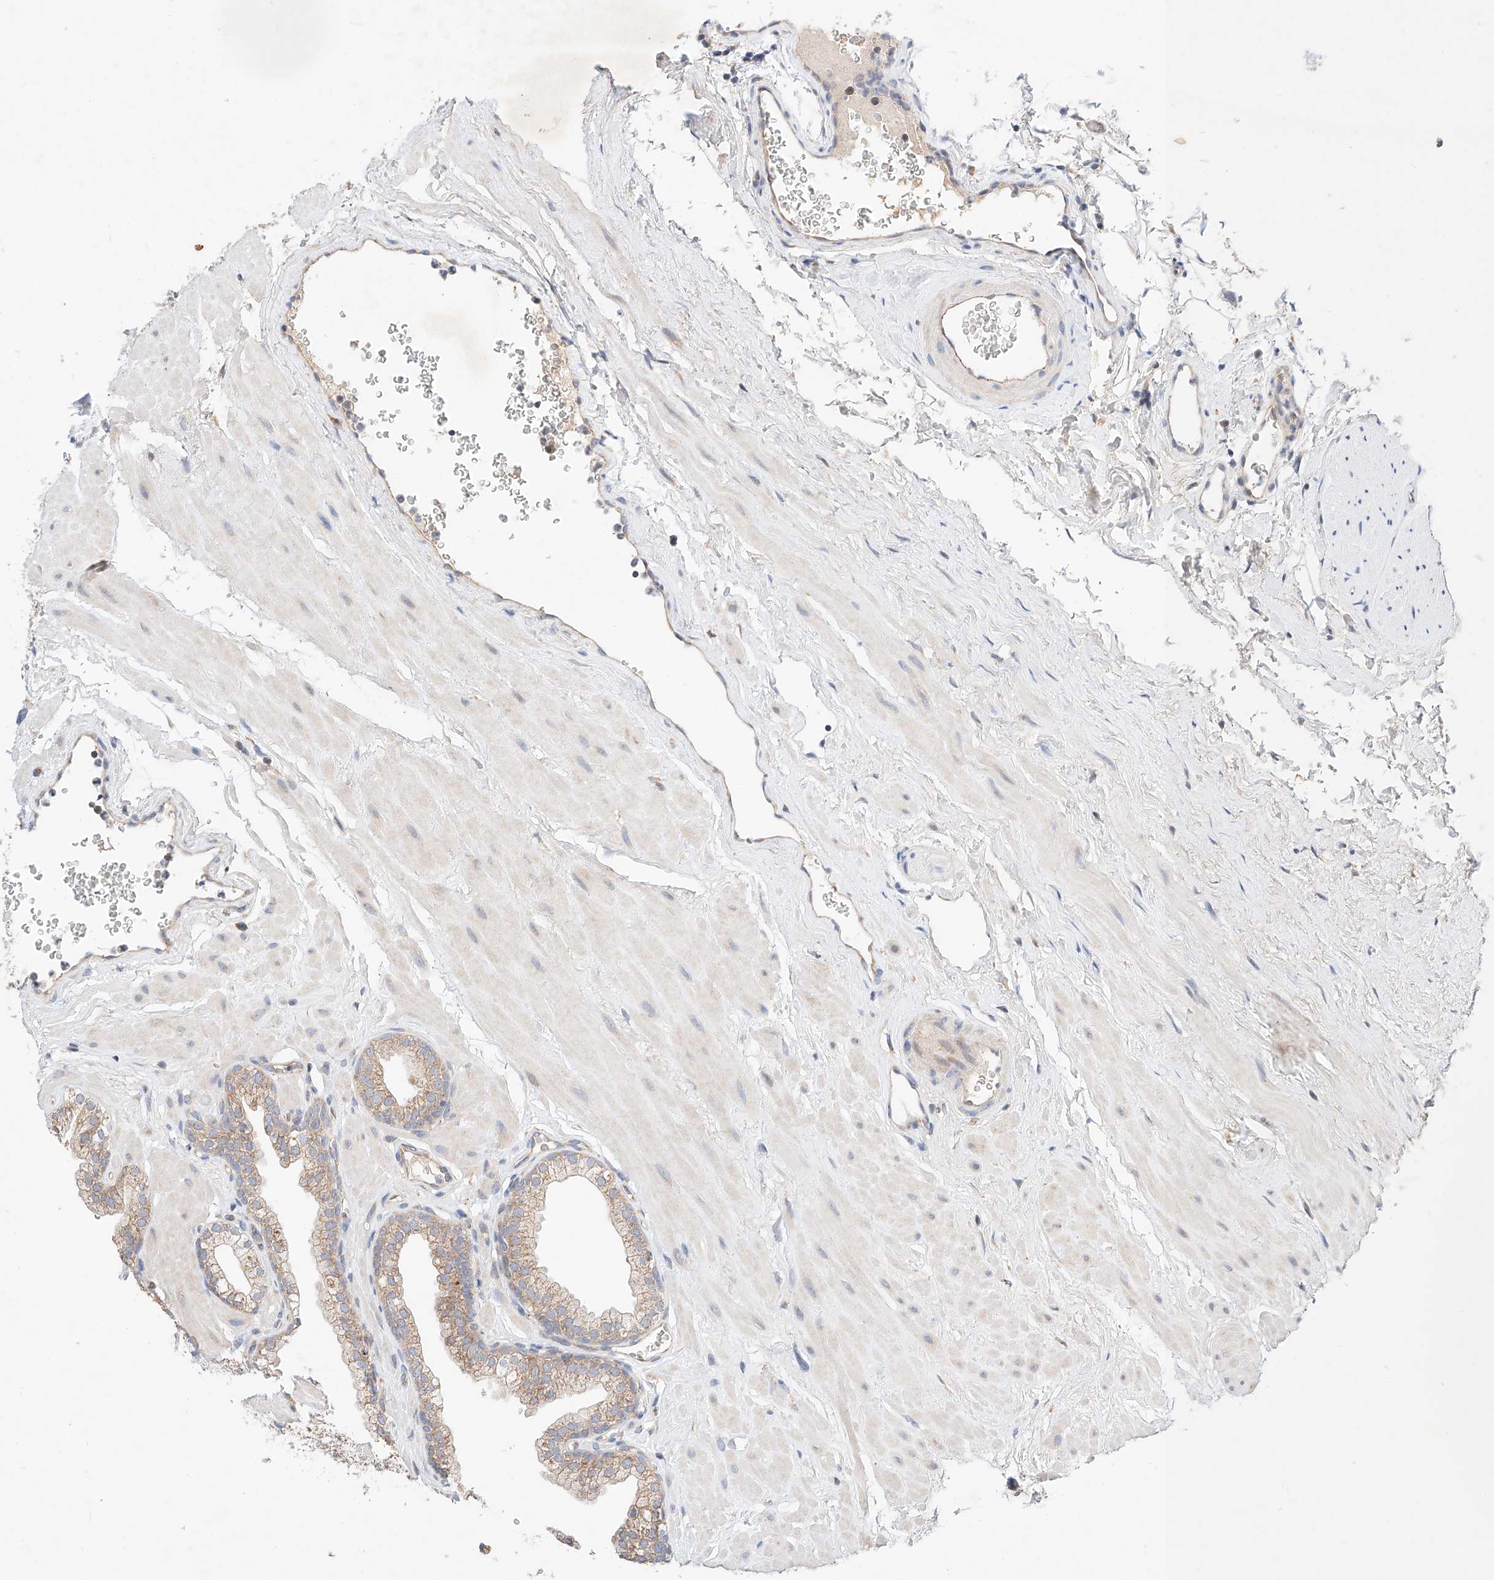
{"staining": {"intensity": "moderate", "quantity": ">75%", "location": "cytoplasmic/membranous"}, "tissue": "prostate", "cell_type": "Glandular cells", "image_type": "normal", "snomed": [{"axis": "morphology", "description": "Normal tissue, NOS"}, {"axis": "morphology", "description": "Urothelial carcinoma, Low grade"}, {"axis": "topography", "description": "Urinary bladder"}, {"axis": "topography", "description": "Prostate"}], "caption": "Brown immunohistochemical staining in benign human prostate displays moderate cytoplasmic/membranous expression in about >75% of glandular cells.", "gene": "C6orf118", "patient": {"sex": "male", "age": 60}}